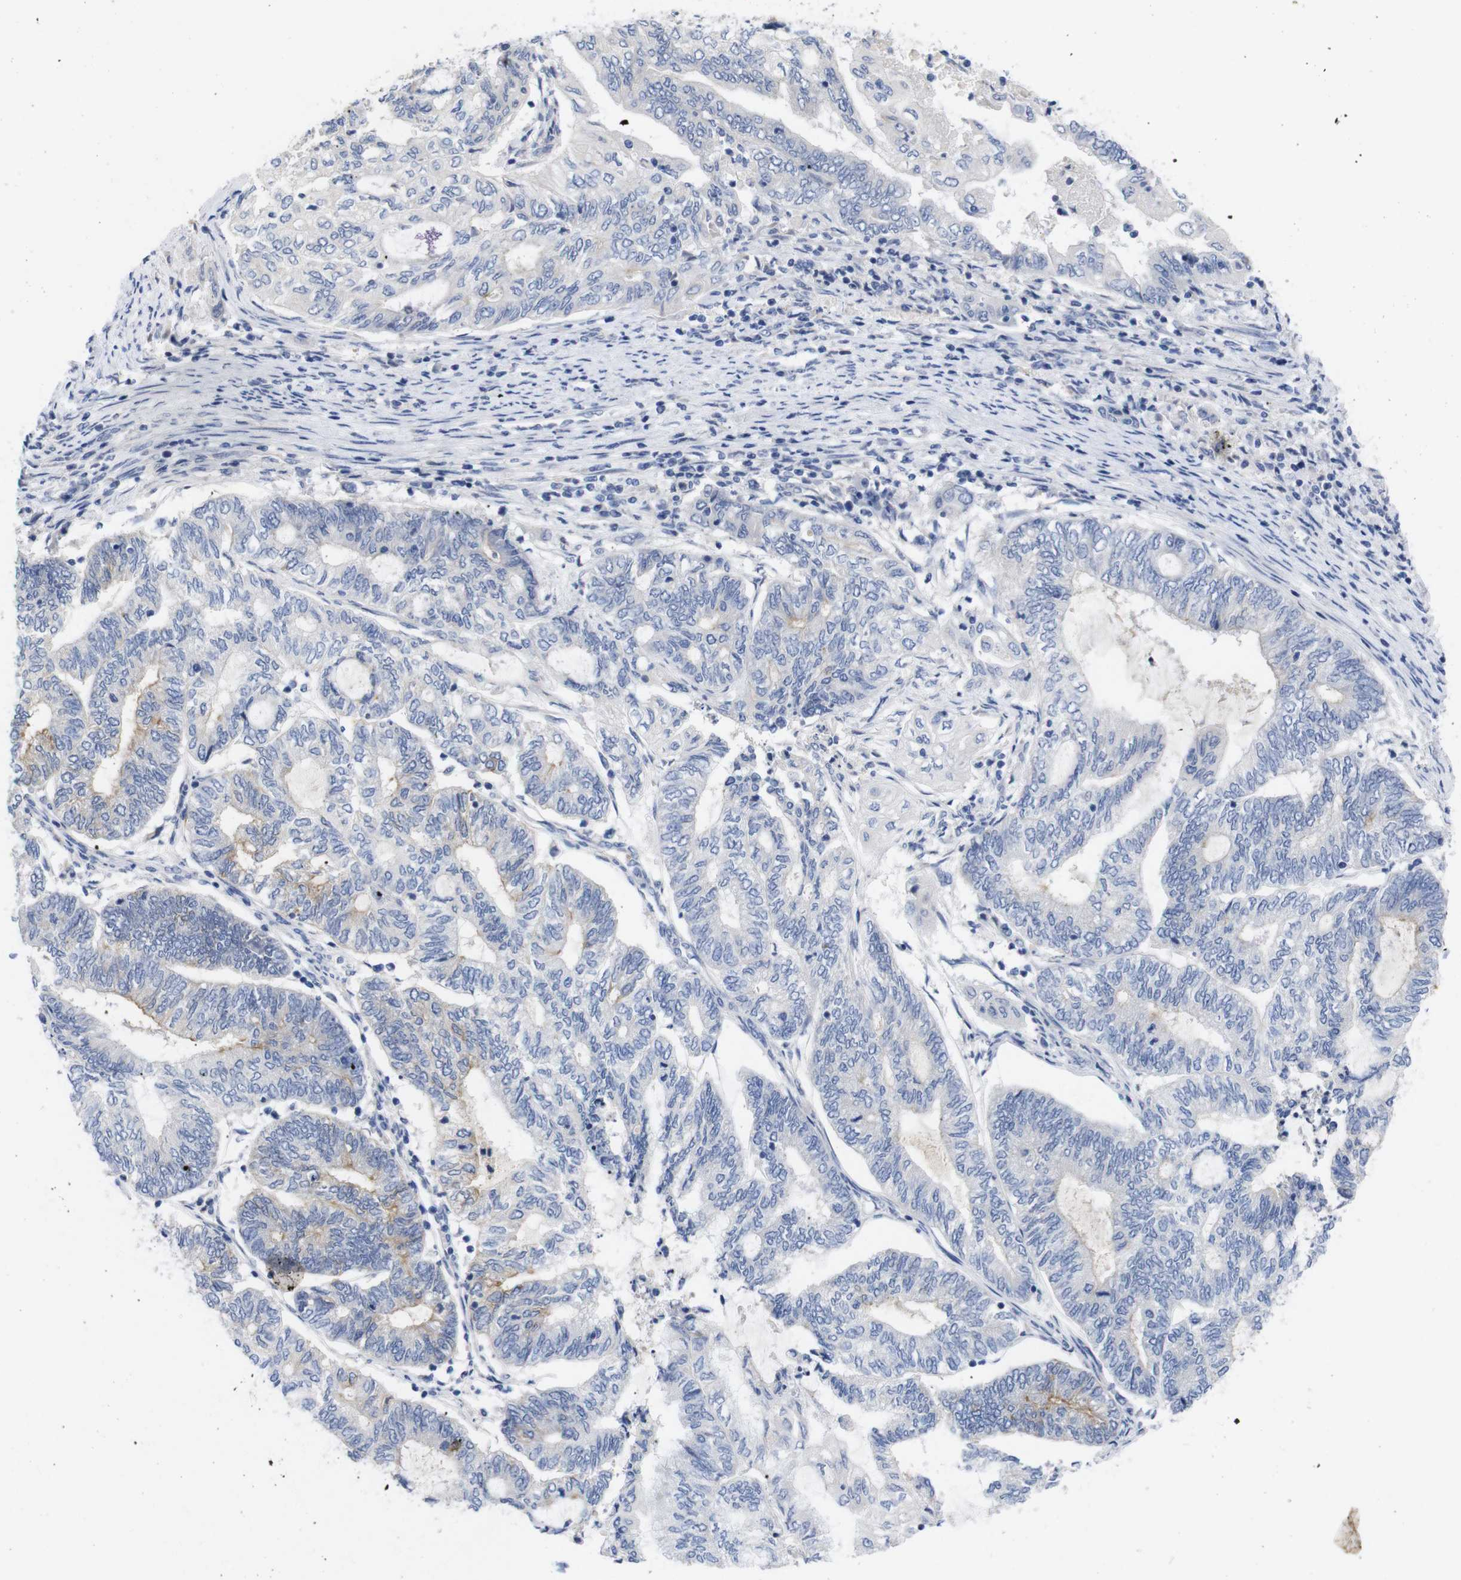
{"staining": {"intensity": "moderate", "quantity": "<25%", "location": "cytoplasmic/membranous"}, "tissue": "endometrial cancer", "cell_type": "Tumor cells", "image_type": "cancer", "snomed": [{"axis": "morphology", "description": "Adenocarcinoma, NOS"}, {"axis": "topography", "description": "Uterus"}, {"axis": "topography", "description": "Endometrium"}], "caption": "Endometrial cancer was stained to show a protein in brown. There is low levels of moderate cytoplasmic/membranous staining in approximately <25% of tumor cells.", "gene": "TNNI3", "patient": {"sex": "female", "age": 70}}